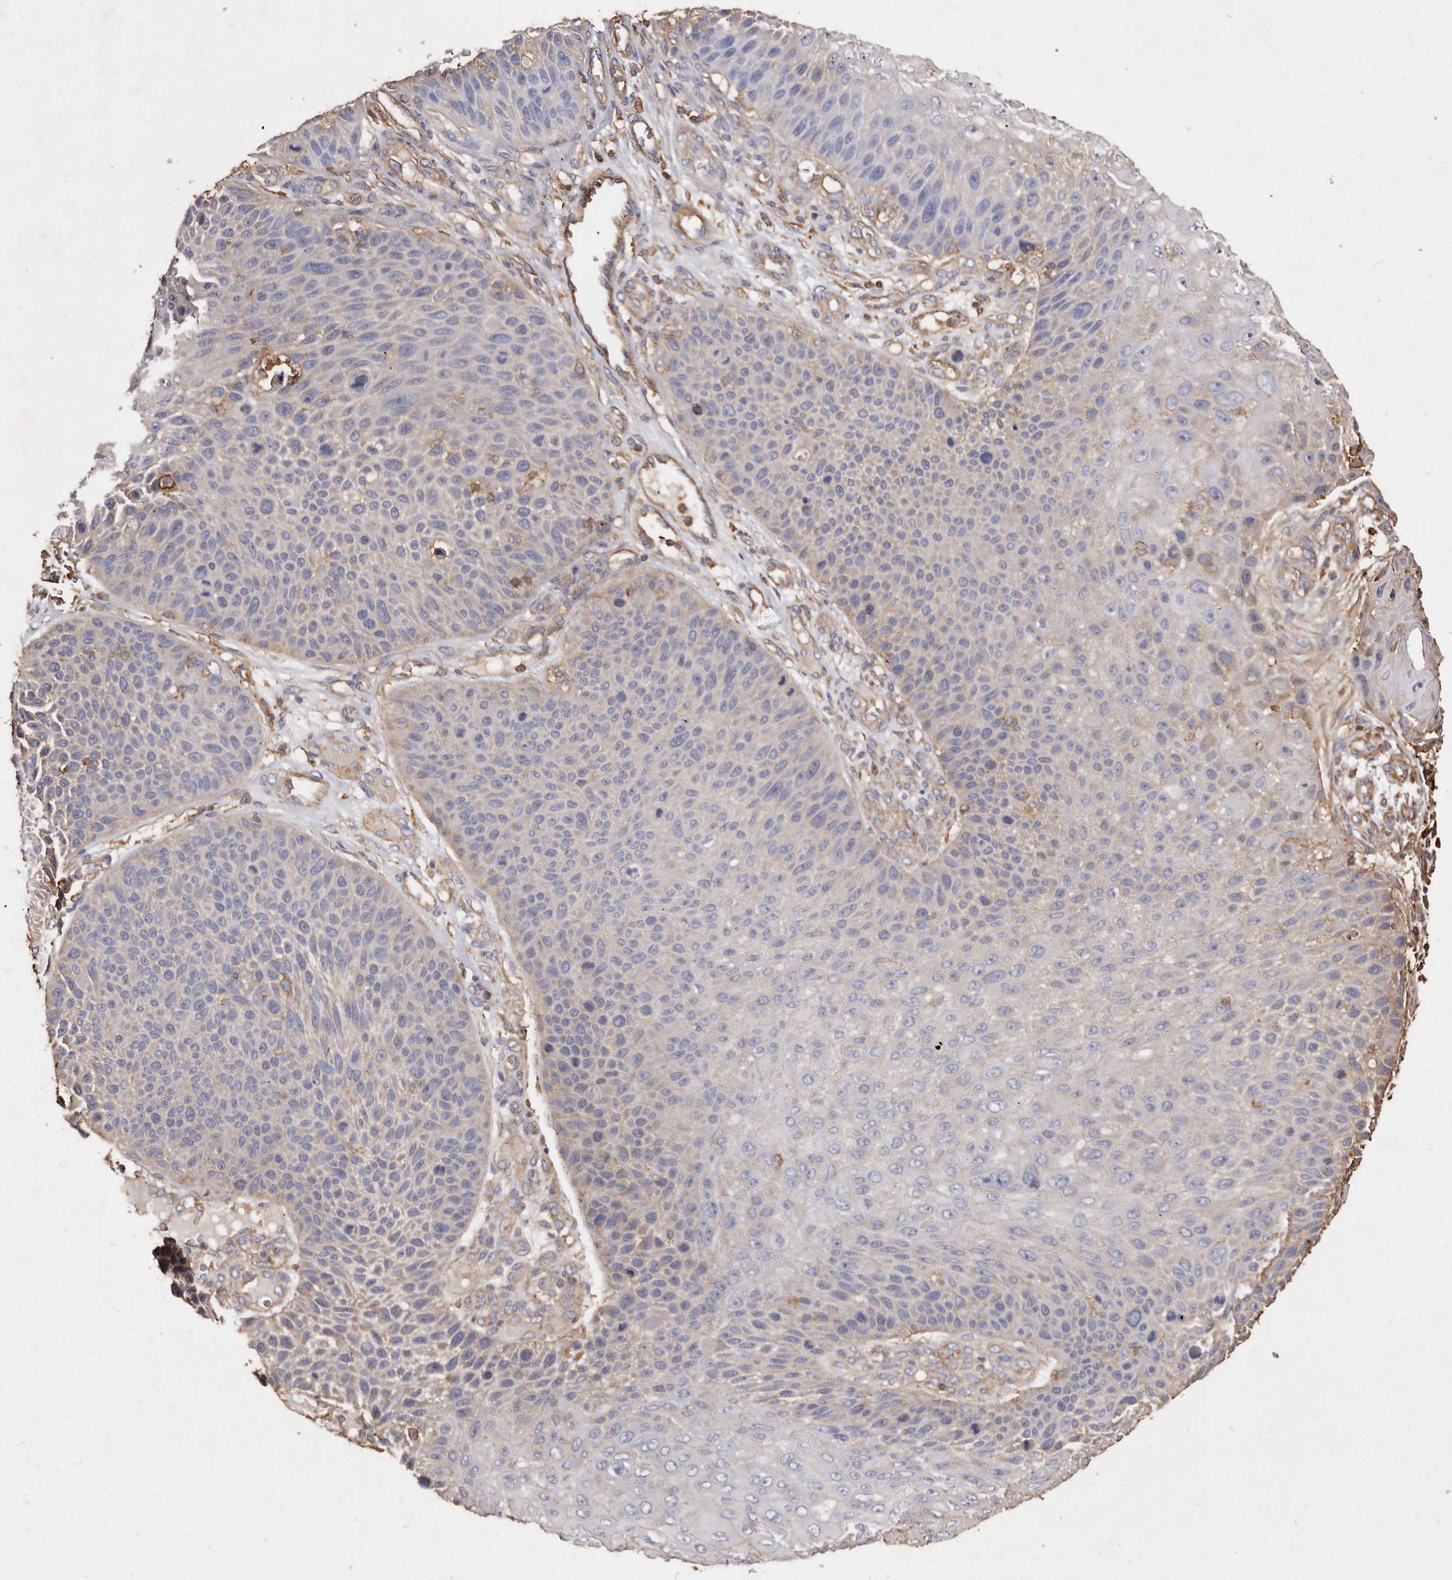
{"staining": {"intensity": "weak", "quantity": "<25%", "location": "cytoplasmic/membranous"}, "tissue": "skin cancer", "cell_type": "Tumor cells", "image_type": "cancer", "snomed": [{"axis": "morphology", "description": "Squamous cell carcinoma, NOS"}, {"axis": "topography", "description": "Skin"}], "caption": "Human skin cancer (squamous cell carcinoma) stained for a protein using immunohistochemistry displays no positivity in tumor cells.", "gene": "COQ8B", "patient": {"sex": "female", "age": 88}}